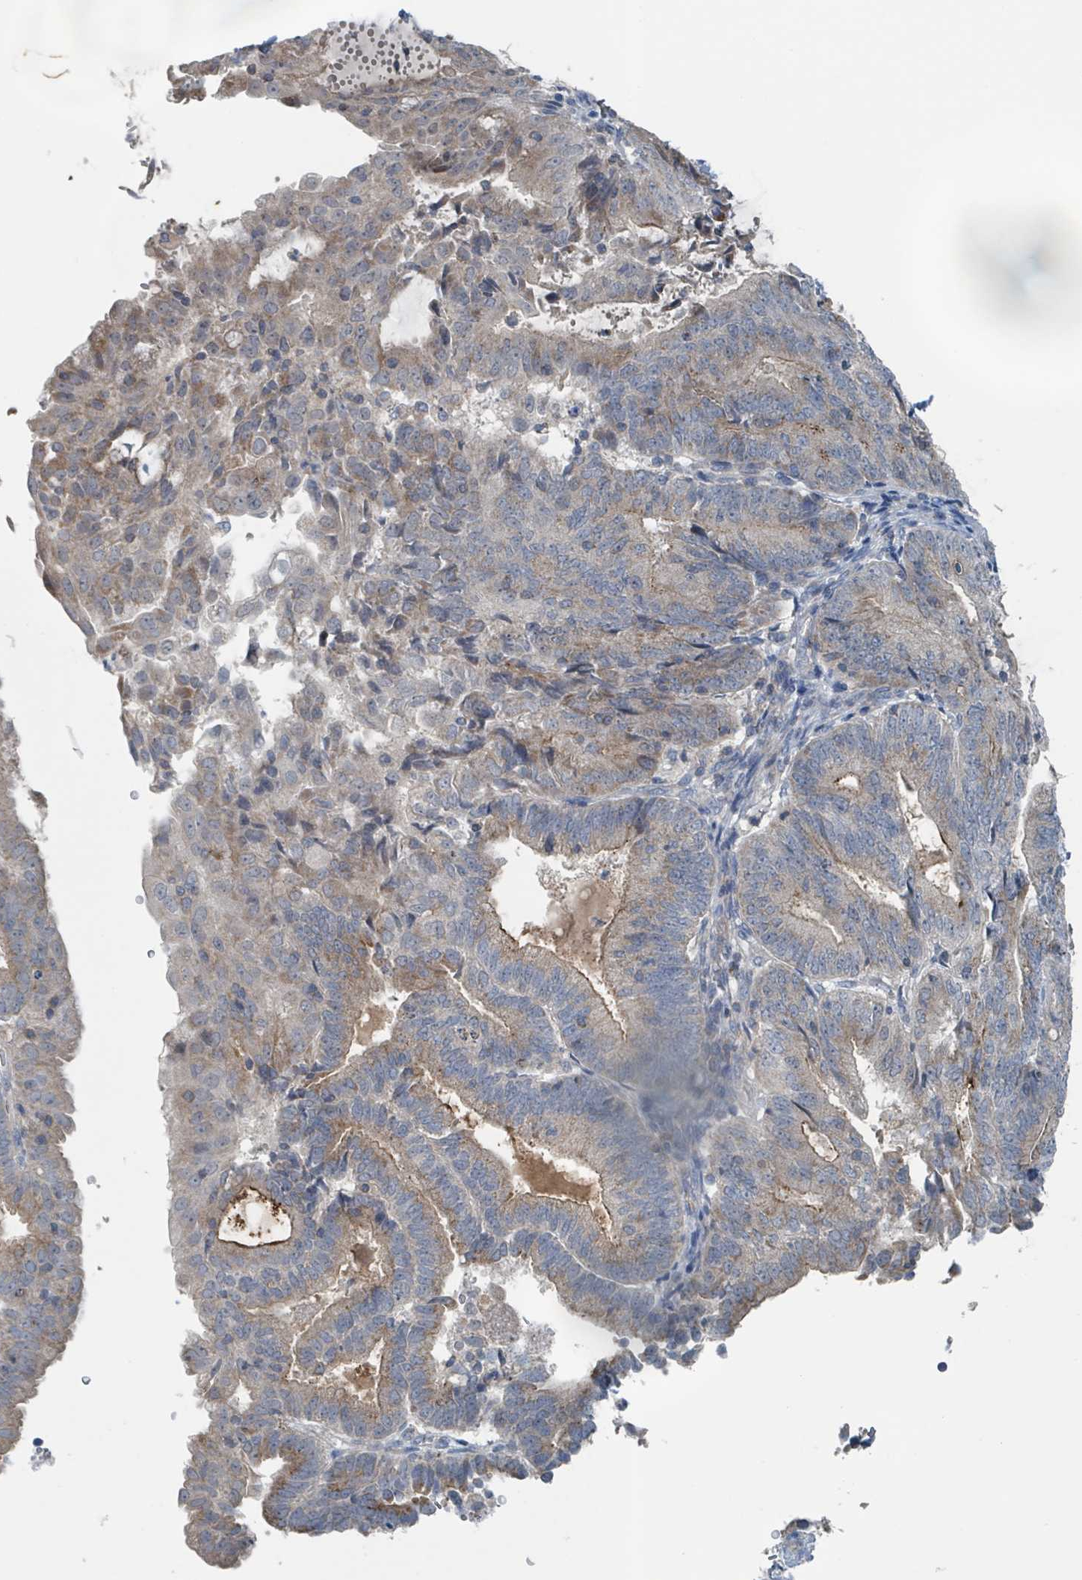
{"staining": {"intensity": "moderate", "quantity": "<25%", "location": "cytoplasmic/membranous"}, "tissue": "endometrial cancer", "cell_type": "Tumor cells", "image_type": "cancer", "snomed": [{"axis": "morphology", "description": "Adenocarcinoma, NOS"}, {"axis": "topography", "description": "Endometrium"}], "caption": "Immunohistochemistry staining of endometrial adenocarcinoma, which reveals low levels of moderate cytoplasmic/membranous positivity in approximately <25% of tumor cells indicating moderate cytoplasmic/membranous protein positivity. The staining was performed using DAB (3,3'-diaminobenzidine) (brown) for protein detection and nuclei were counterstained in hematoxylin (blue).", "gene": "ACBD4", "patient": {"sex": "female", "age": 70}}